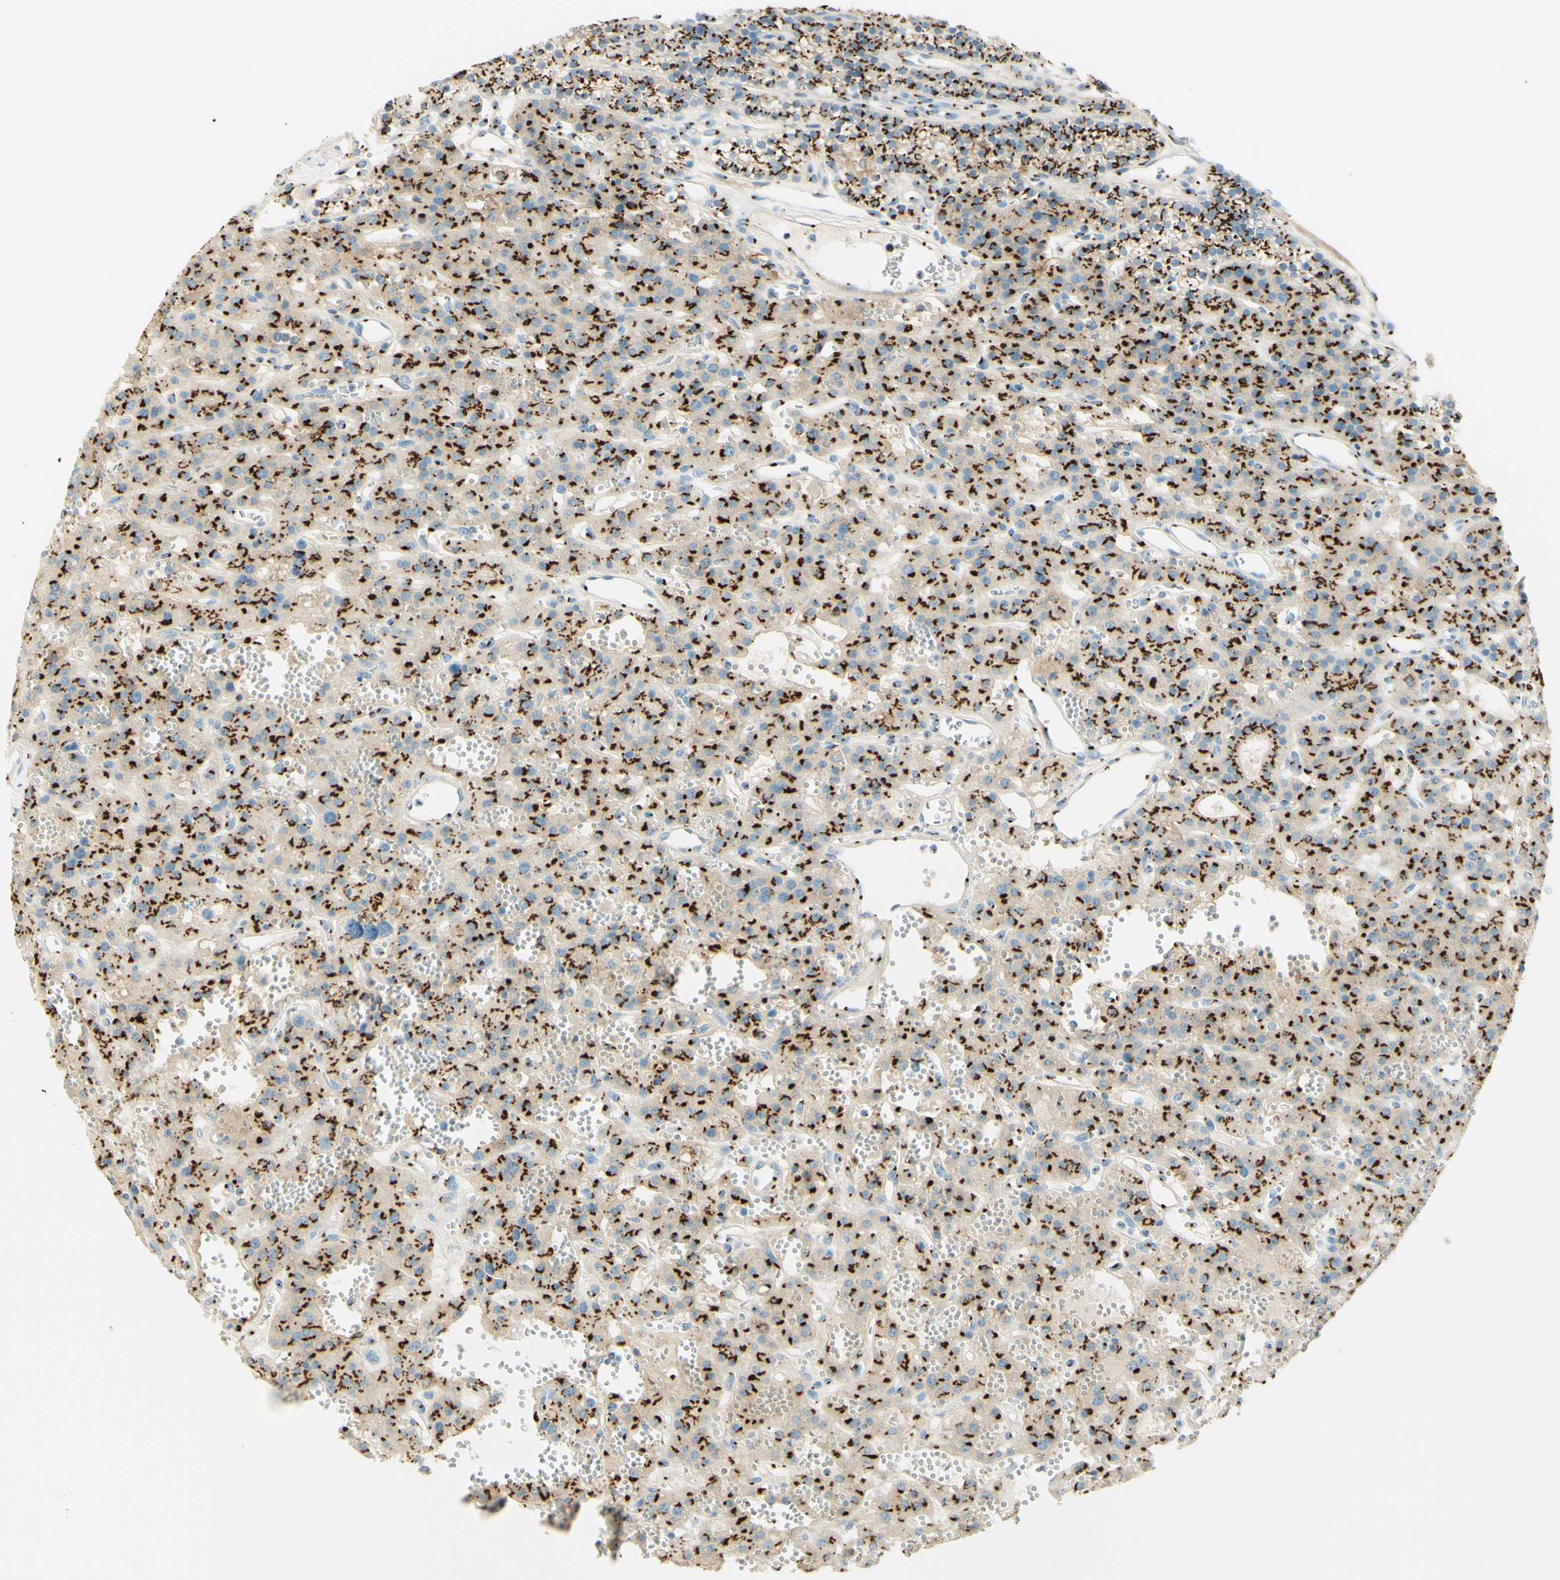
{"staining": {"intensity": "strong", "quantity": ">75%", "location": "cytoplasmic/membranous"}, "tissue": "parathyroid gland", "cell_type": "Glandular cells", "image_type": "normal", "snomed": [{"axis": "morphology", "description": "Normal tissue, NOS"}, {"axis": "morphology", "description": "Adenoma, NOS"}, {"axis": "topography", "description": "Parathyroid gland"}], "caption": "Normal parathyroid gland reveals strong cytoplasmic/membranous positivity in approximately >75% of glandular cells.", "gene": "GOLGB1", "patient": {"sex": "female", "age": 81}}